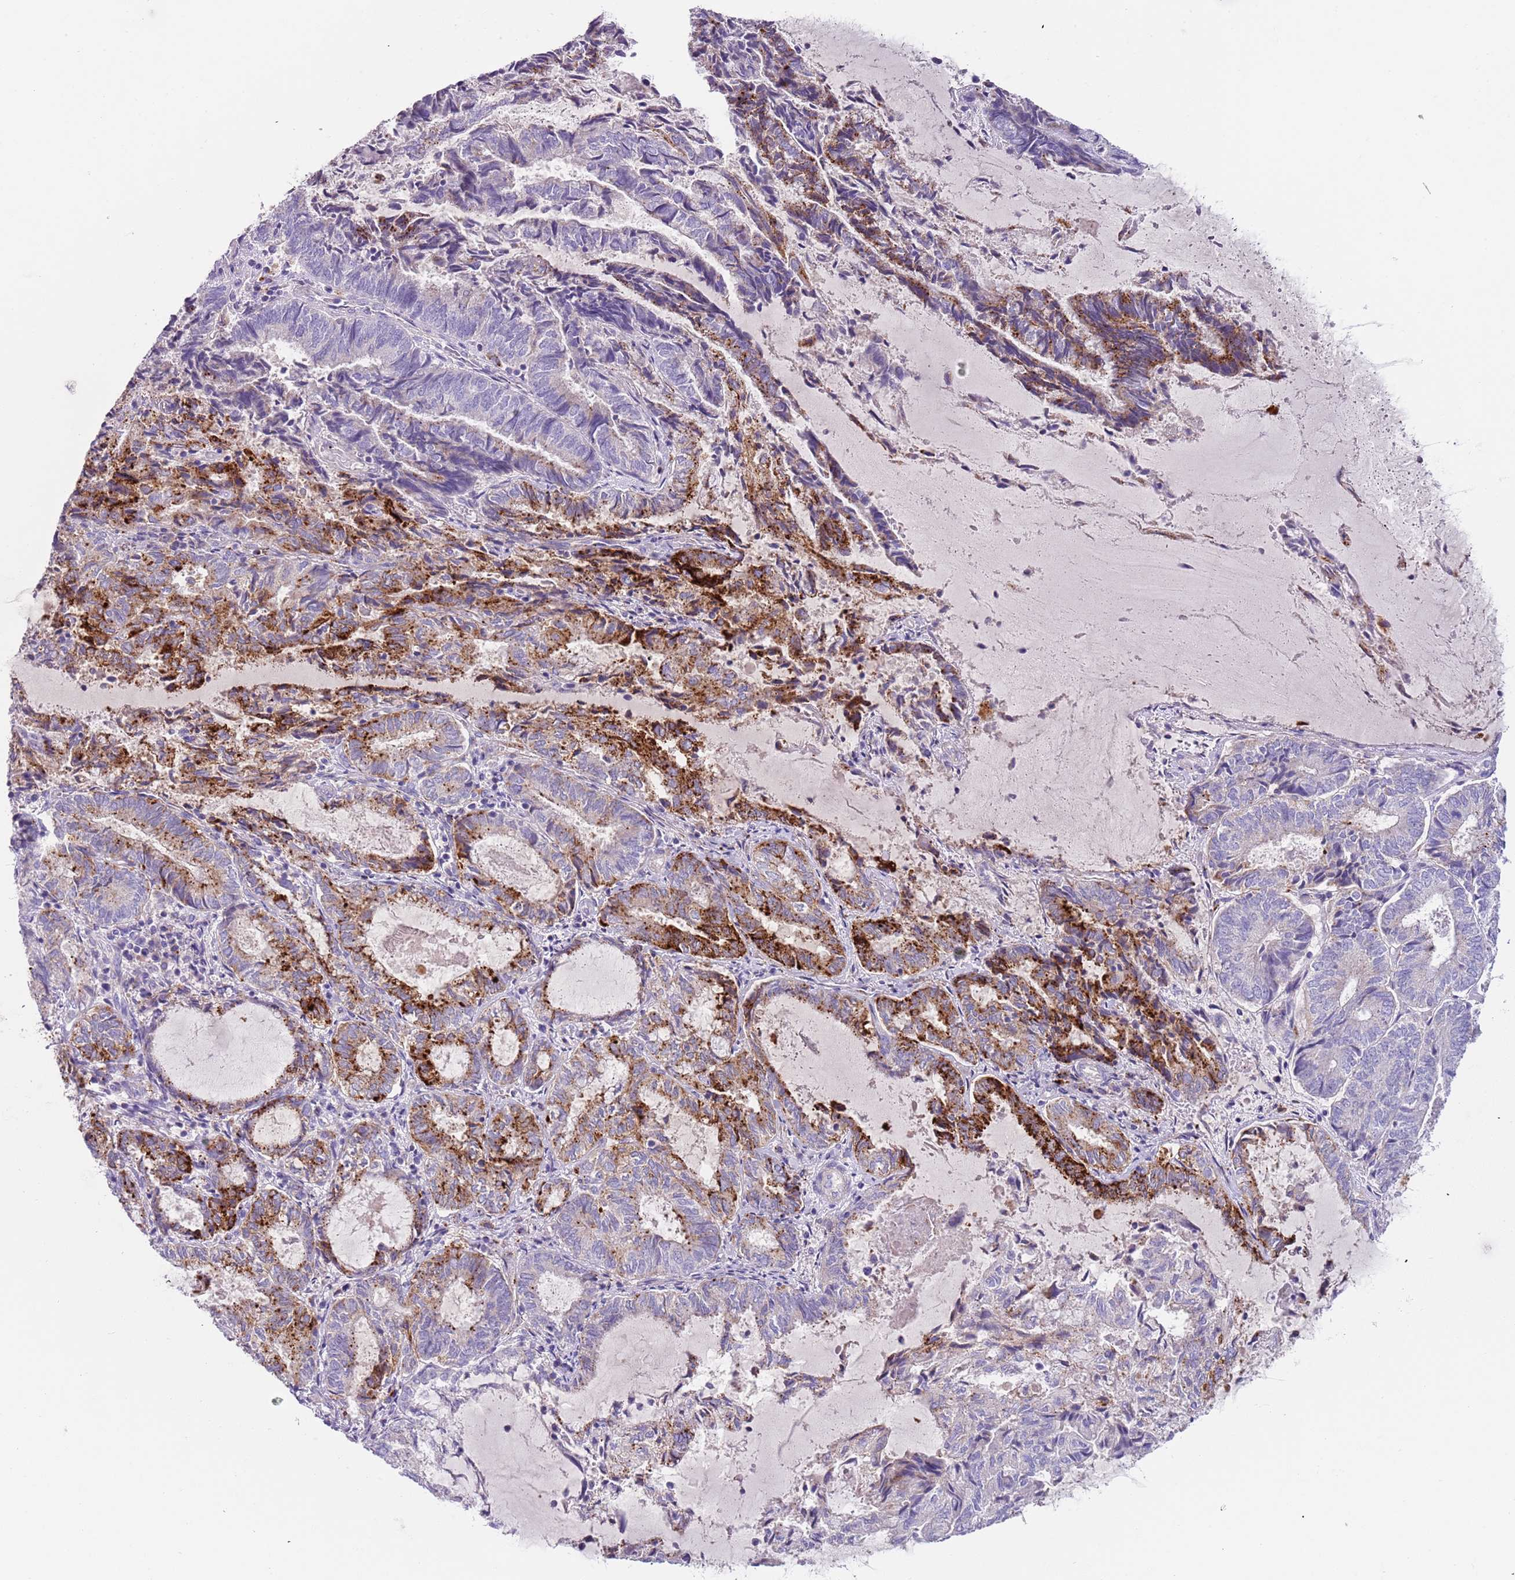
{"staining": {"intensity": "strong", "quantity": "25%-75%", "location": "cytoplasmic/membranous"}, "tissue": "endometrial cancer", "cell_type": "Tumor cells", "image_type": "cancer", "snomed": [{"axis": "morphology", "description": "Adenocarcinoma, NOS"}, {"axis": "topography", "description": "Endometrium"}], "caption": "This image displays immunohistochemistry staining of adenocarcinoma (endometrial), with high strong cytoplasmic/membranous staining in about 25%-75% of tumor cells.", "gene": "LRRN3", "patient": {"sex": "female", "age": 80}}